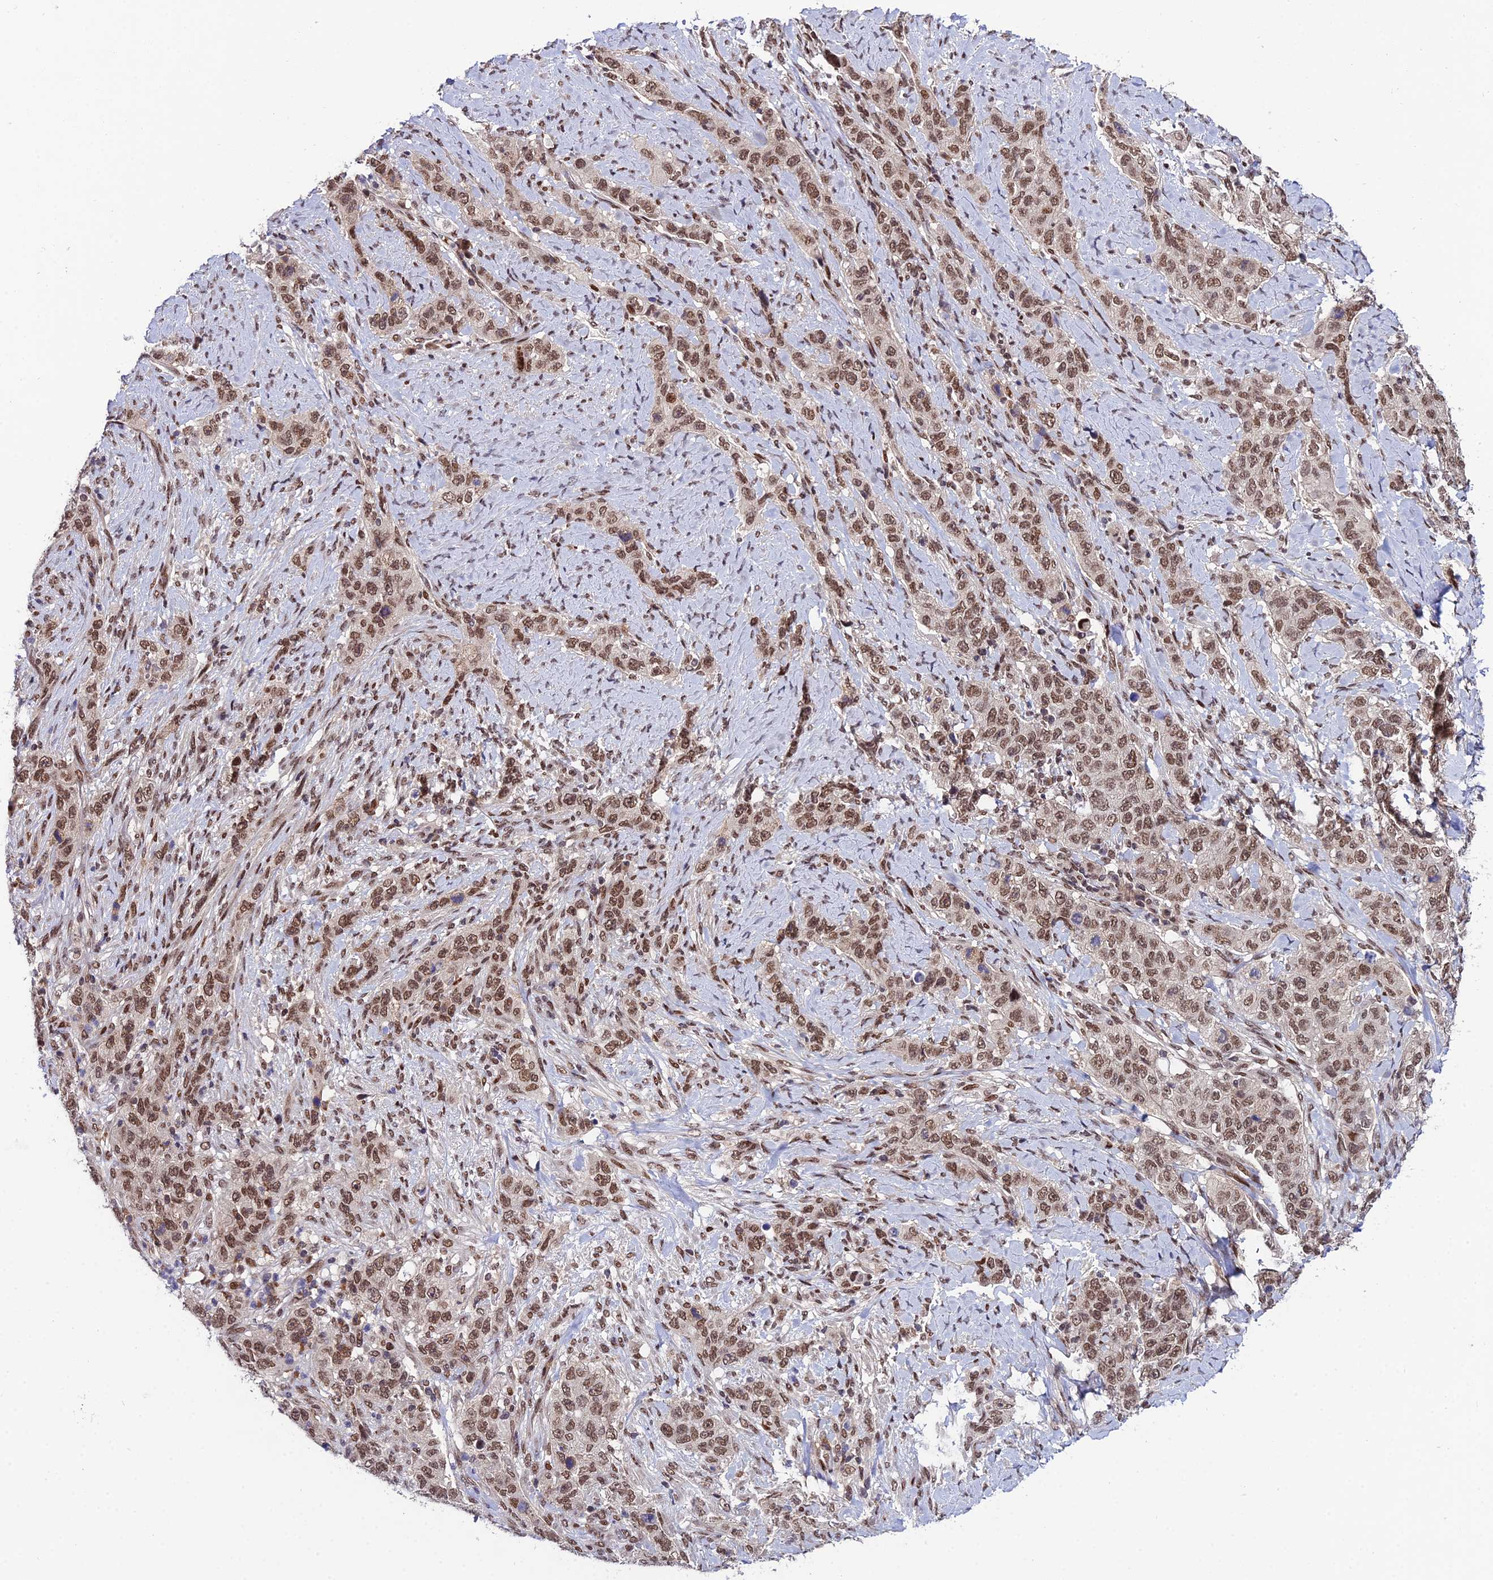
{"staining": {"intensity": "moderate", "quantity": ">75%", "location": "nuclear"}, "tissue": "stomach cancer", "cell_type": "Tumor cells", "image_type": "cancer", "snomed": [{"axis": "morphology", "description": "Adenocarcinoma, NOS"}, {"axis": "topography", "description": "Stomach"}], "caption": "Protein analysis of stomach cancer (adenocarcinoma) tissue demonstrates moderate nuclear expression in about >75% of tumor cells.", "gene": "SYT15", "patient": {"sex": "male", "age": 48}}